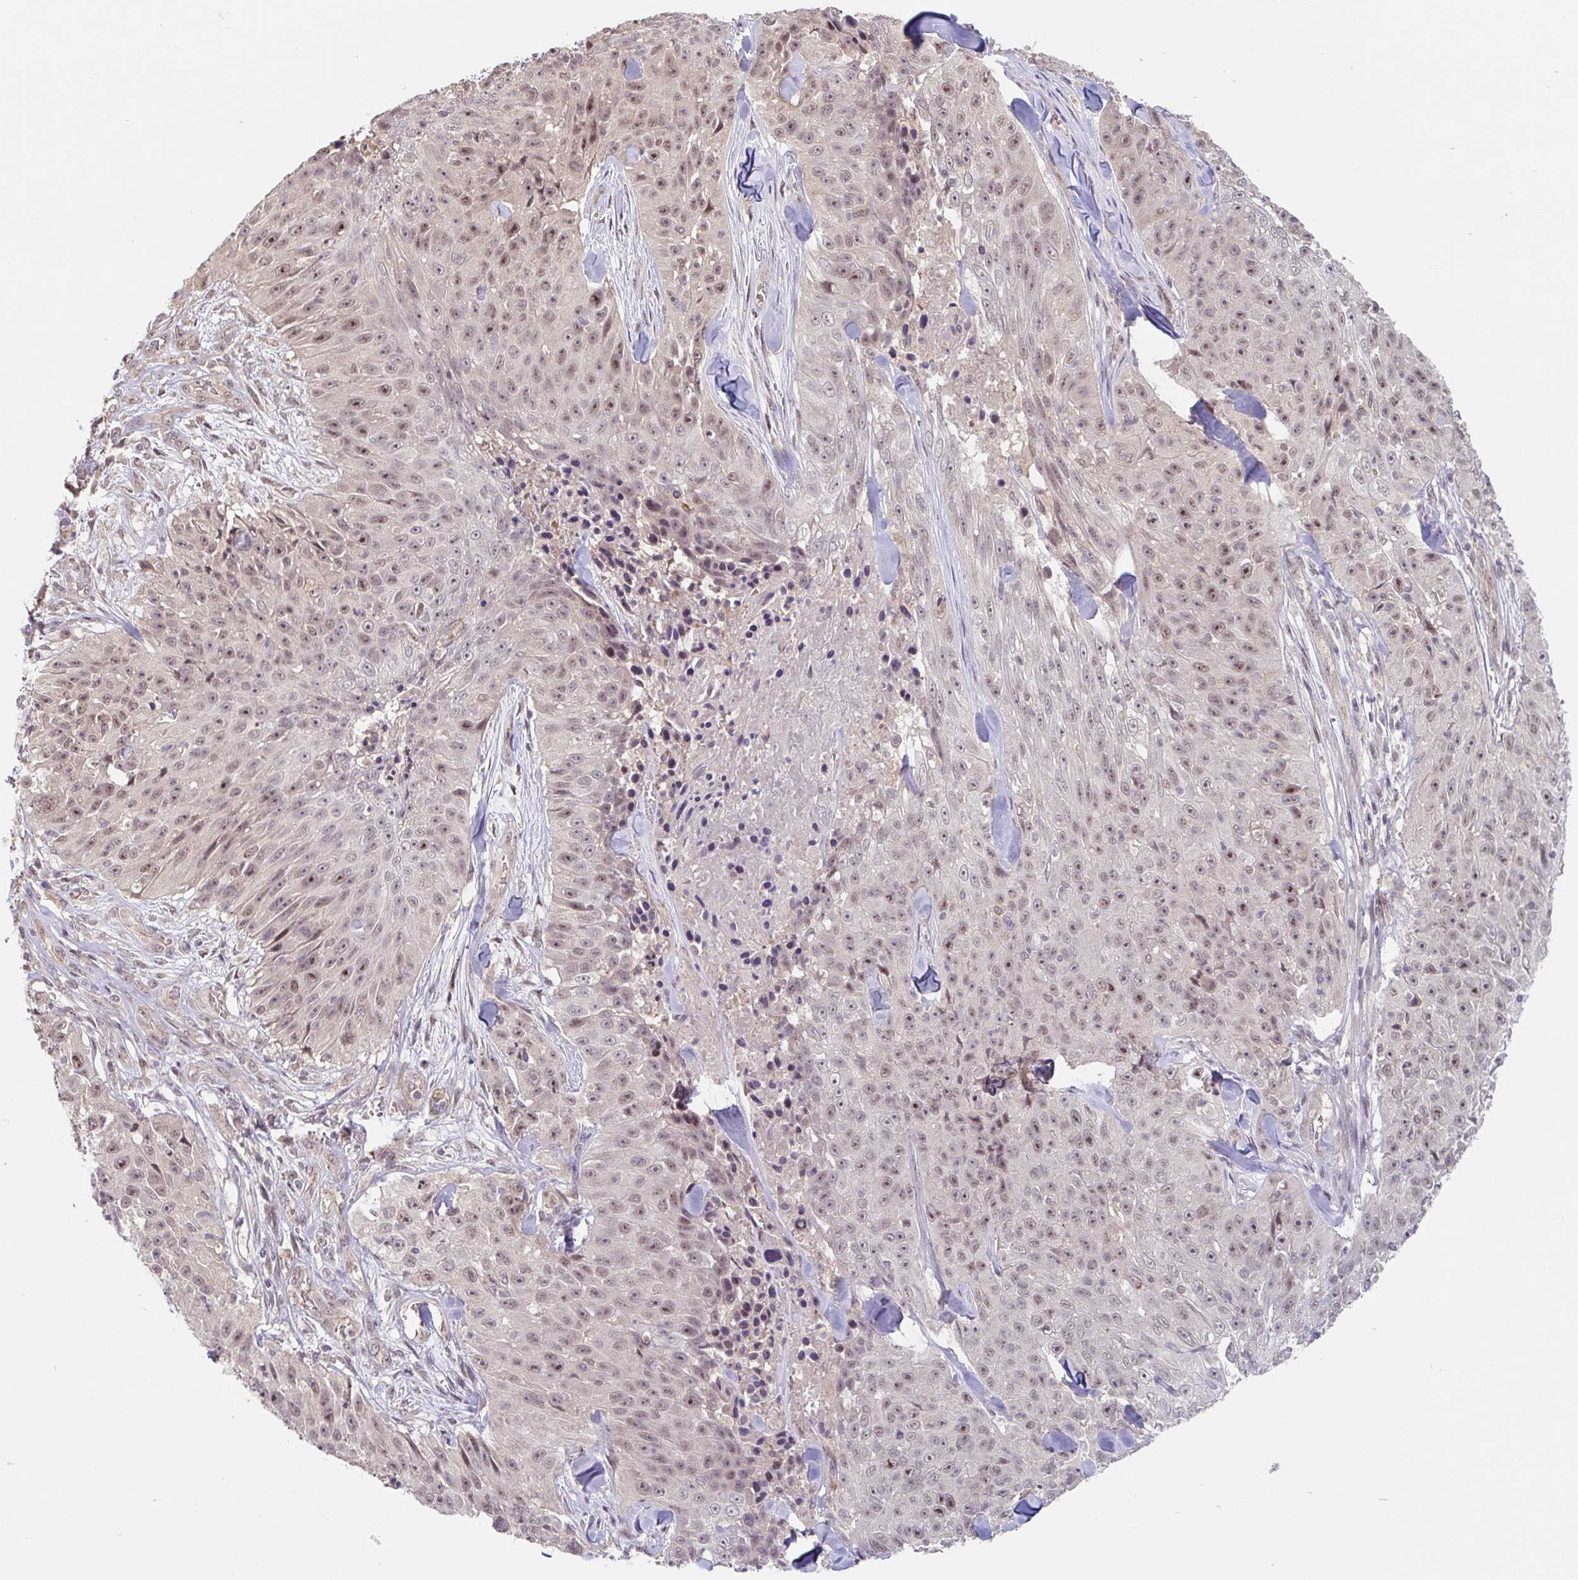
{"staining": {"intensity": "weak", "quantity": ">75%", "location": "nuclear"}, "tissue": "skin cancer", "cell_type": "Tumor cells", "image_type": "cancer", "snomed": [{"axis": "morphology", "description": "Squamous cell carcinoma, NOS"}, {"axis": "topography", "description": "Skin"}], "caption": "Skin cancer stained for a protein demonstrates weak nuclear positivity in tumor cells.", "gene": "STYXL1", "patient": {"sex": "female", "age": 87}}